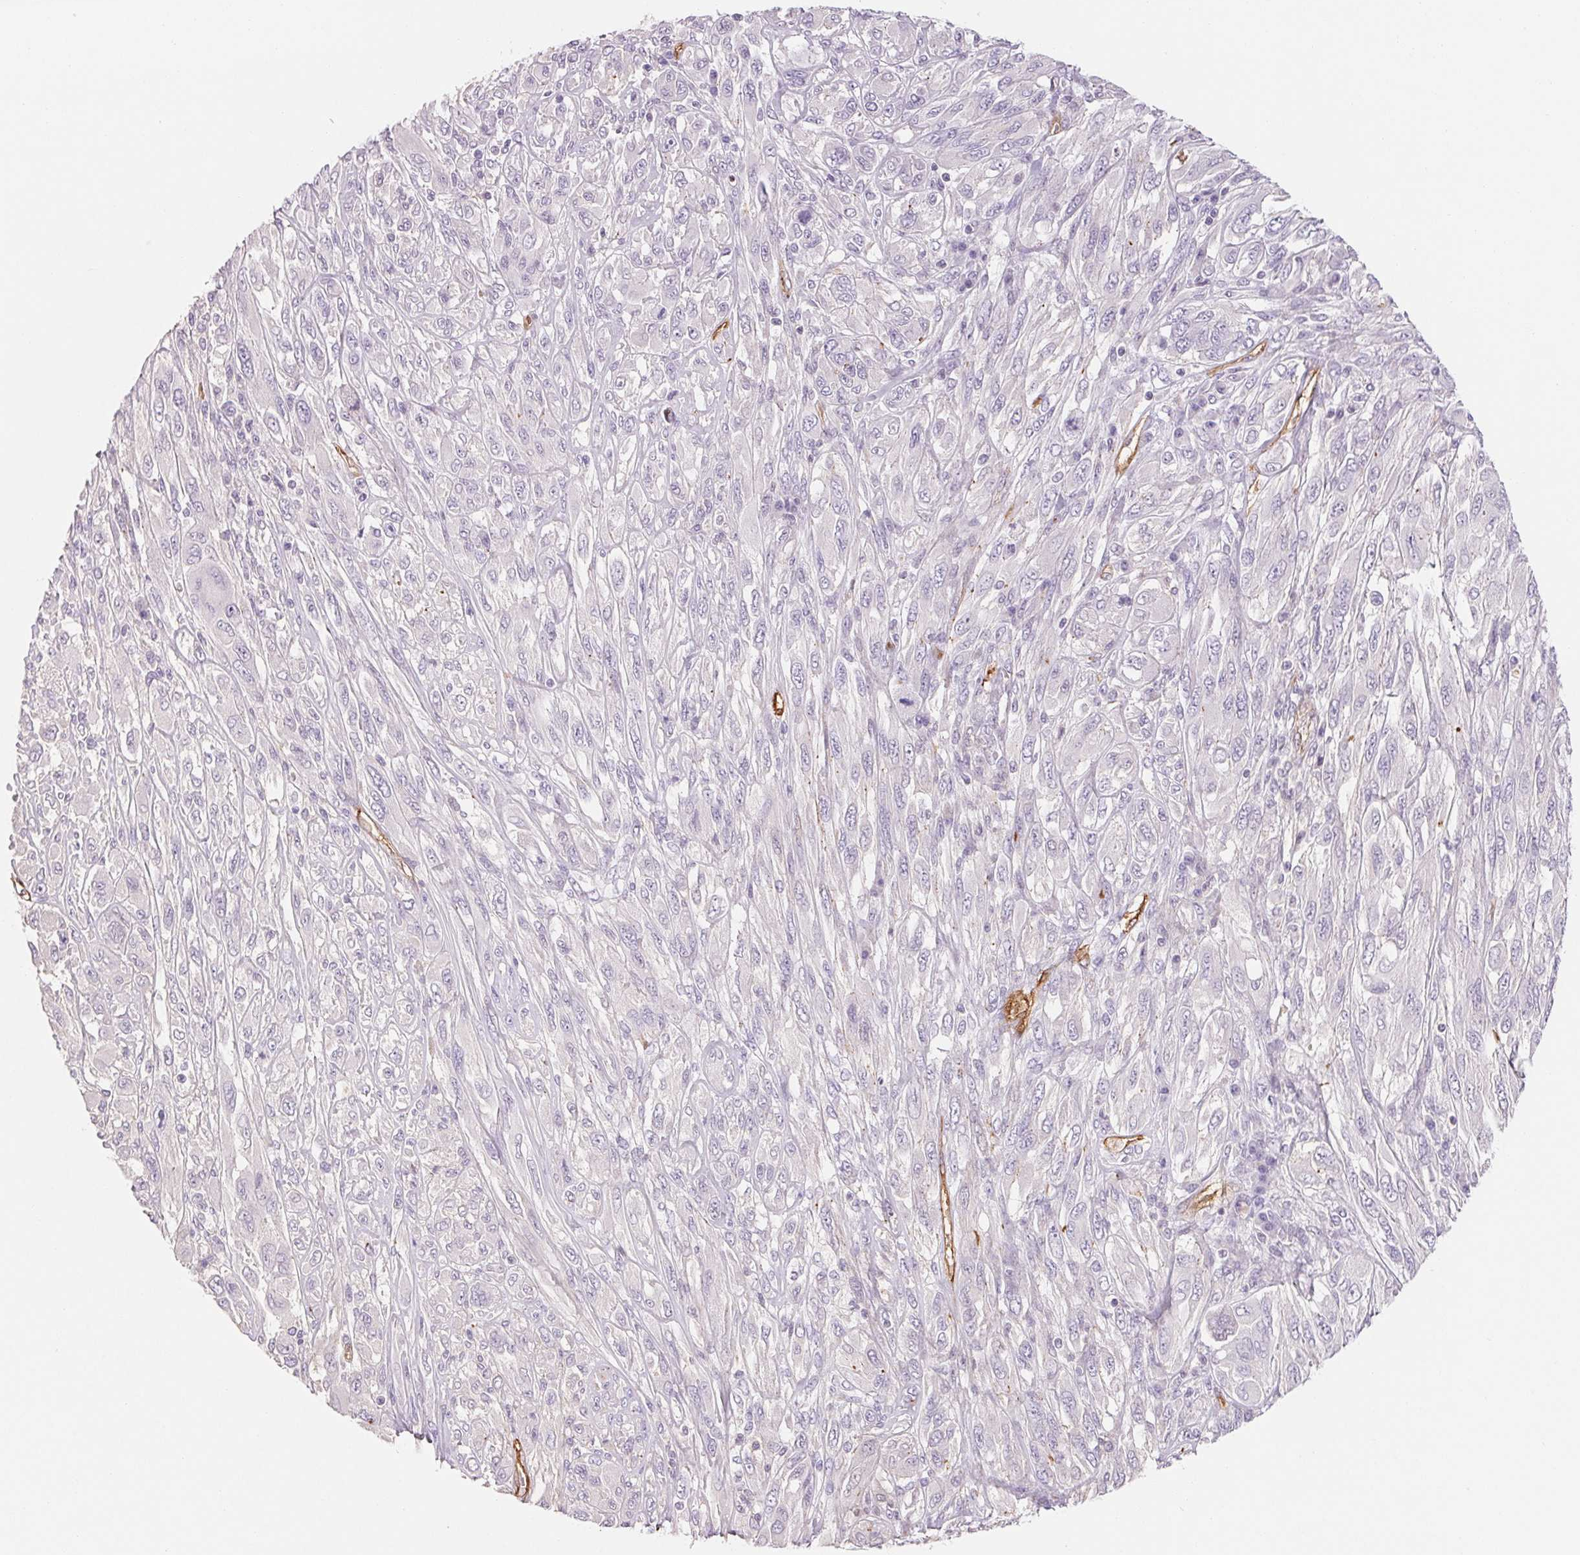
{"staining": {"intensity": "negative", "quantity": "none", "location": "none"}, "tissue": "melanoma", "cell_type": "Tumor cells", "image_type": "cancer", "snomed": [{"axis": "morphology", "description": "Malignant melanoma, NOS"}, {"axis": "topography", "description": "Skin"}], "caption": "Immunohistochemistry micrograph of human malignant melanoma stained for a protein (brown), which exhibits no expression in tumor cells.", "gene": "ANKRD13B", "patient": {"sex": "female", "age": 91}}